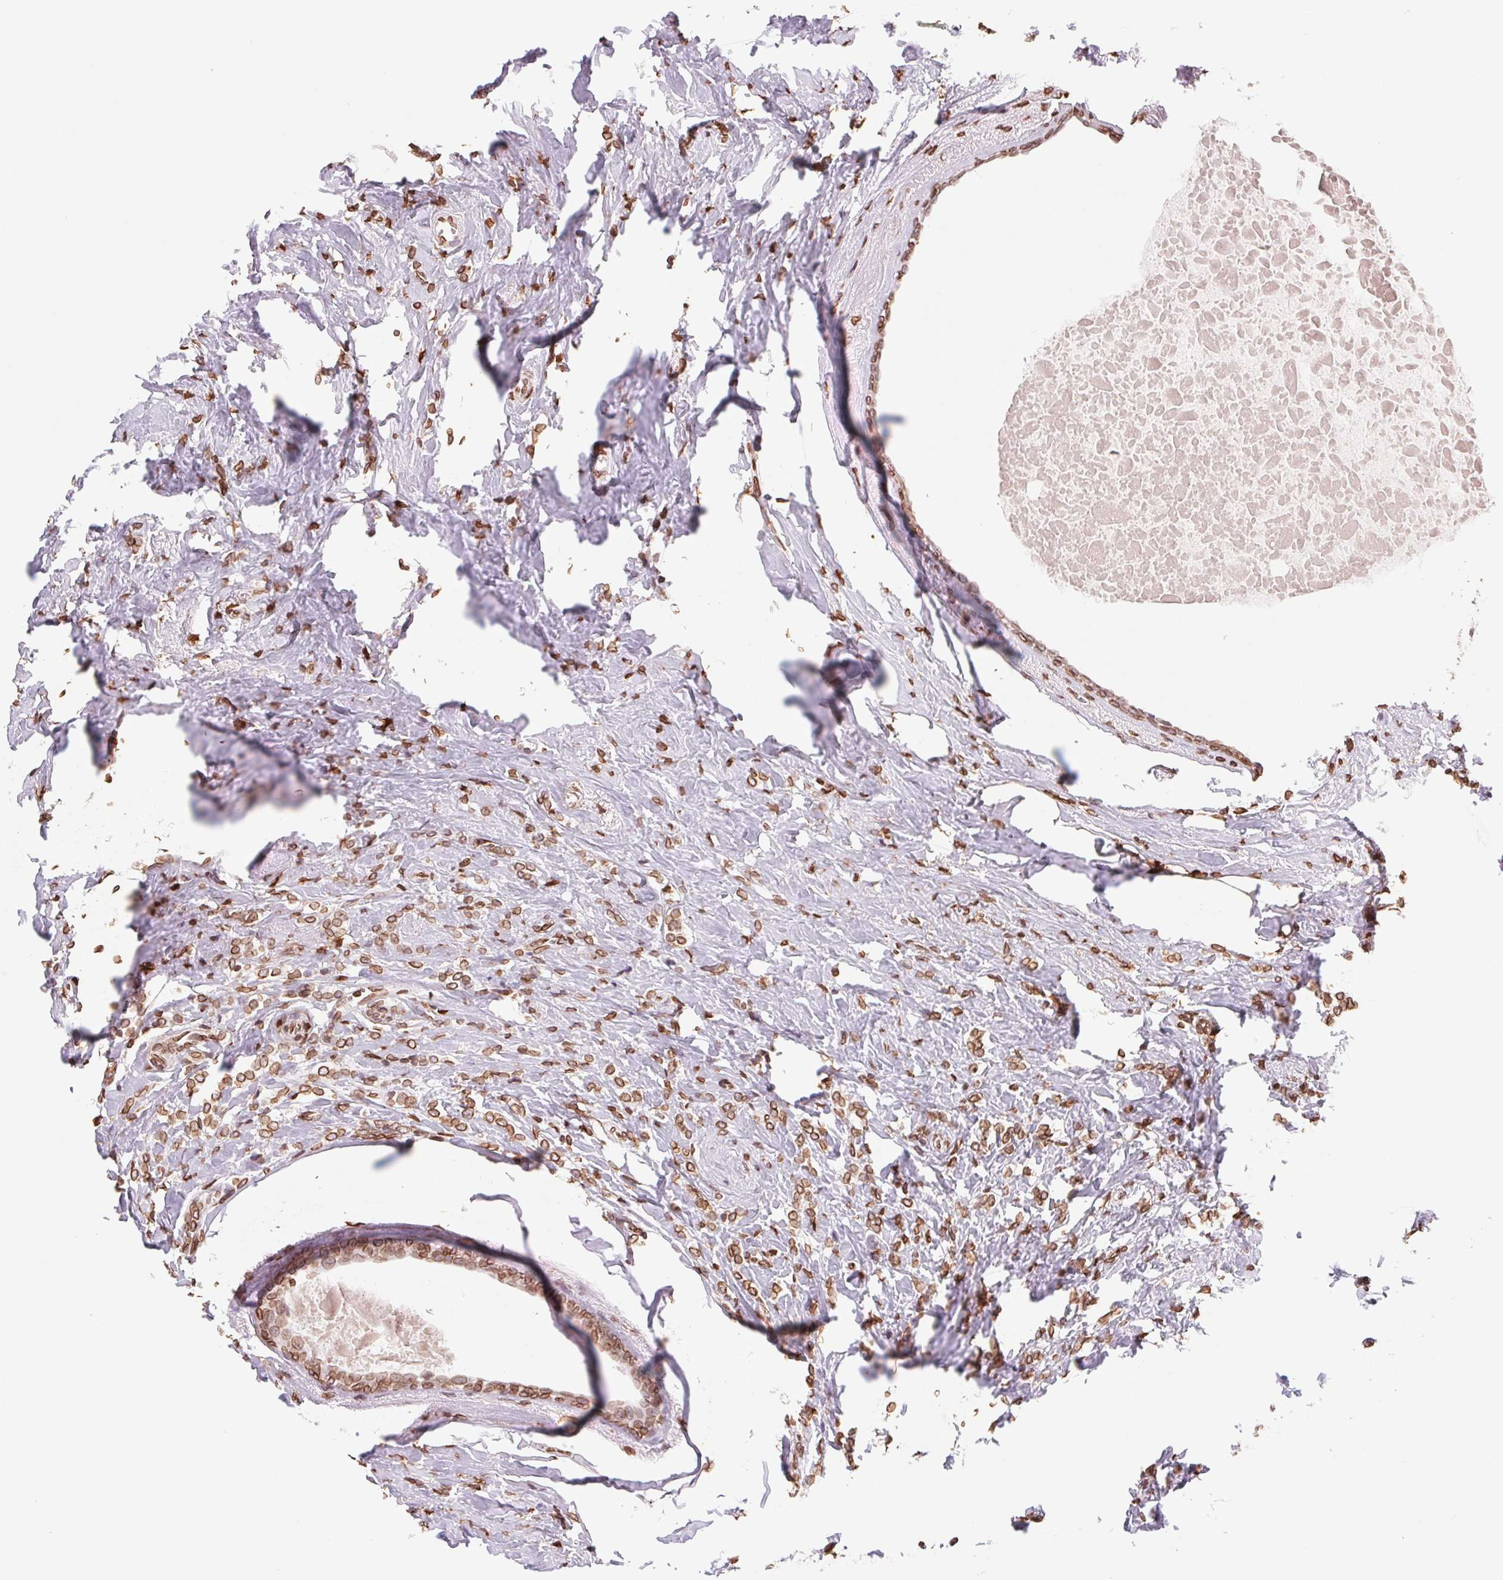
{"staining": {"intensity": "strong", "quantity": ">75%", "location": "cytoplasmic/membranous,nuclear"}, "tissue": "breast cancer", "cell_type": "Tumor cells", "image_type": "cancer", "snomed": [{"axis": "morphology", "description": "Normal tissue, NOS"}, {"axis": "morphology", "description": "Duct carcinoma"}, {"axis": "topography", "description": "Breast"}], "caption": "The photomicrograph exhibits staining of breast cancer, revealing strong cytoplasmic/membranous and nuclear protein positivity (brown color) within tumor cells.", "gene": "LMNB2", "patient": {"sex": "female", "age": 77}}